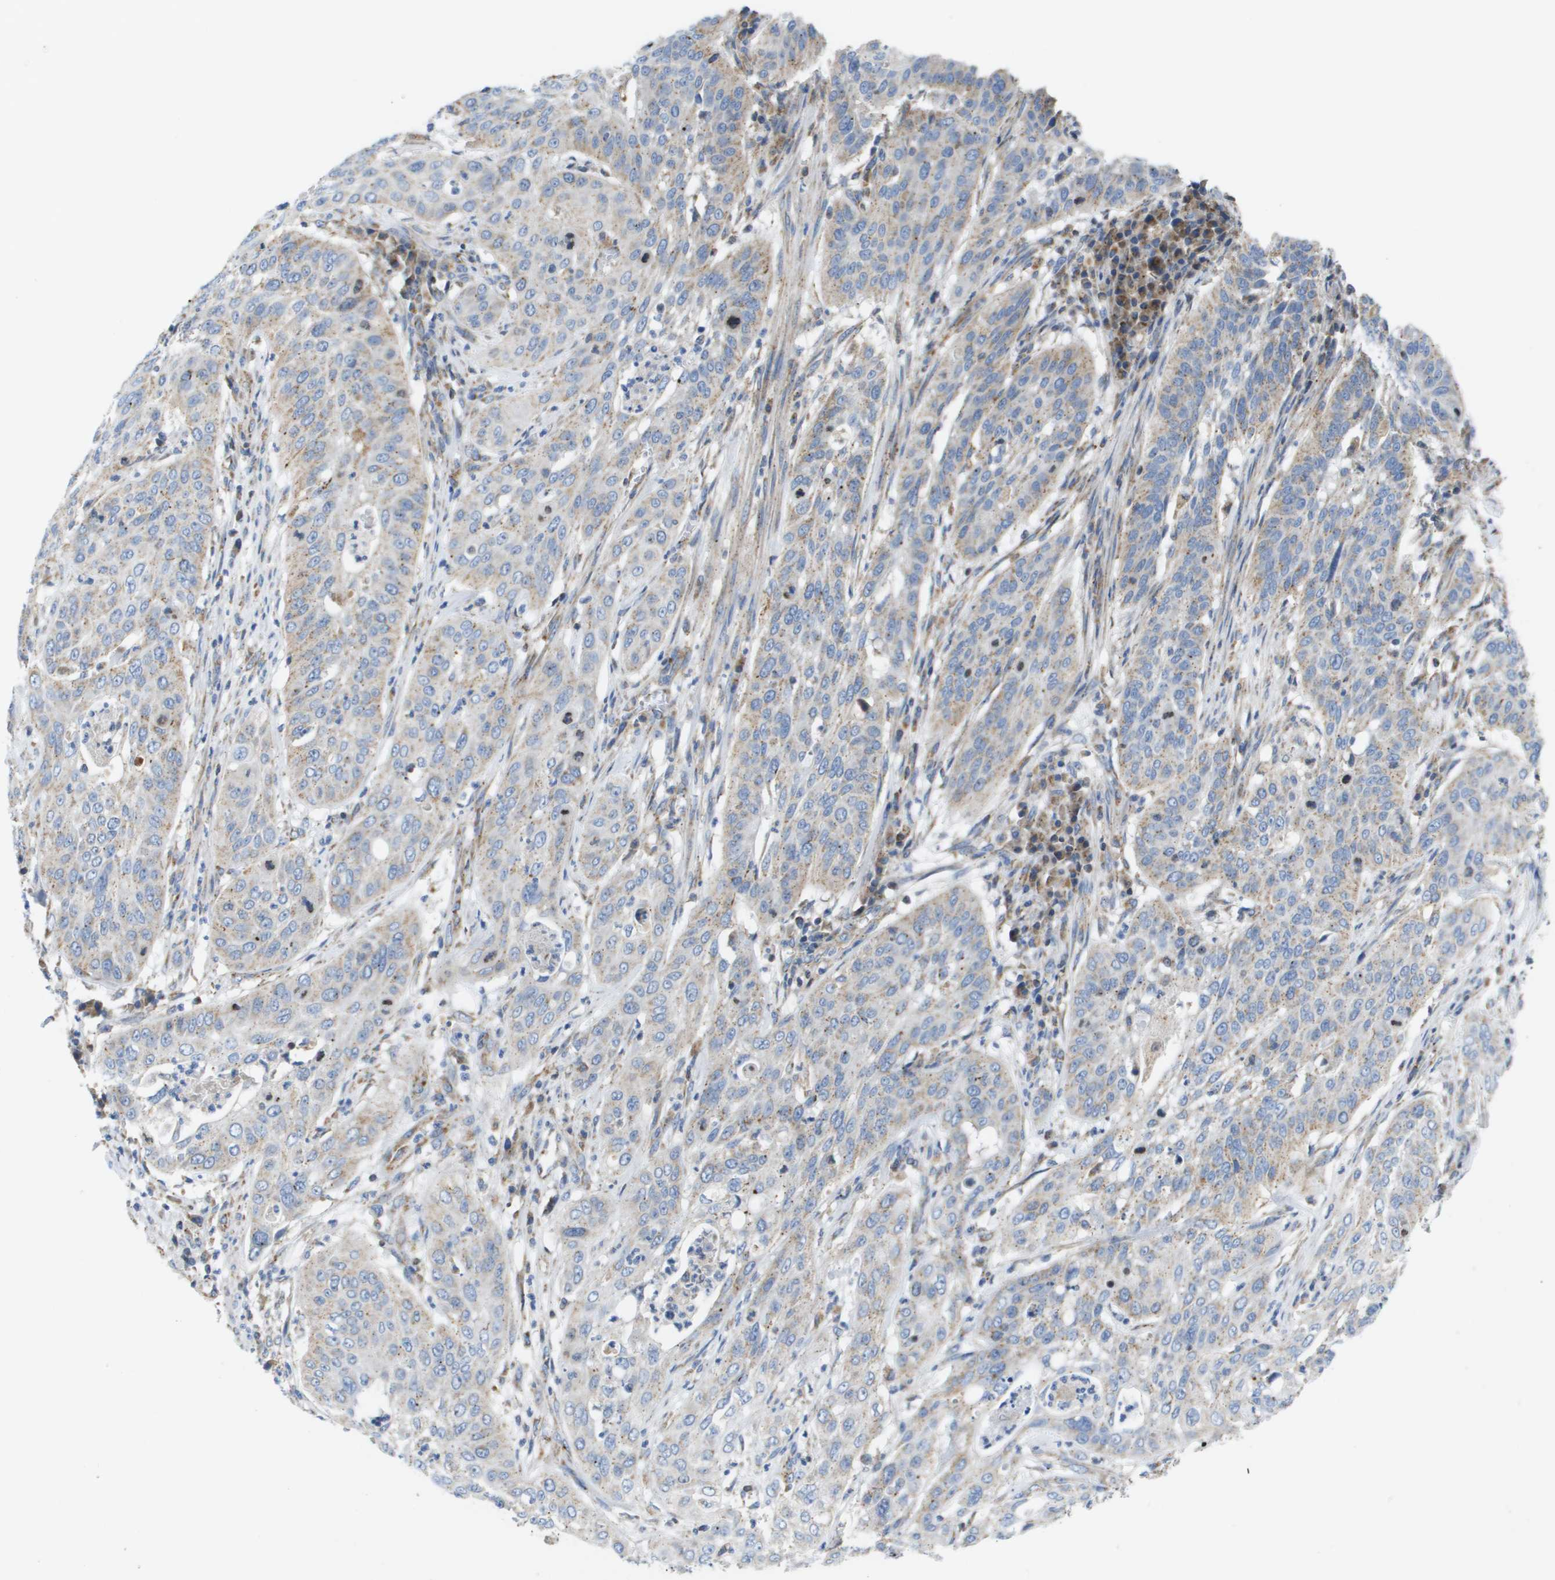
{"staining": {"intensity": "weak", "quantity": "<25%", "location": "cytoplasmic/membranous"}, "tissue": "cervical cancer", "cell_type": "Tumor cells", "image_type": "cancer", "snomed": [{"axis": "morphology", "description": "Normal tissue, NOS"}, {"axis": "morphology", "description": "Squamous cell carcinoma, NOS"}, {"axis": "topography", "description": "Cervix"}], "caption": "The image shows no significant expression in tumor cells of cervical squamous cell carcinoma.", "gene": "FIS1", "patient": {"sex": "female", "age": 39}}